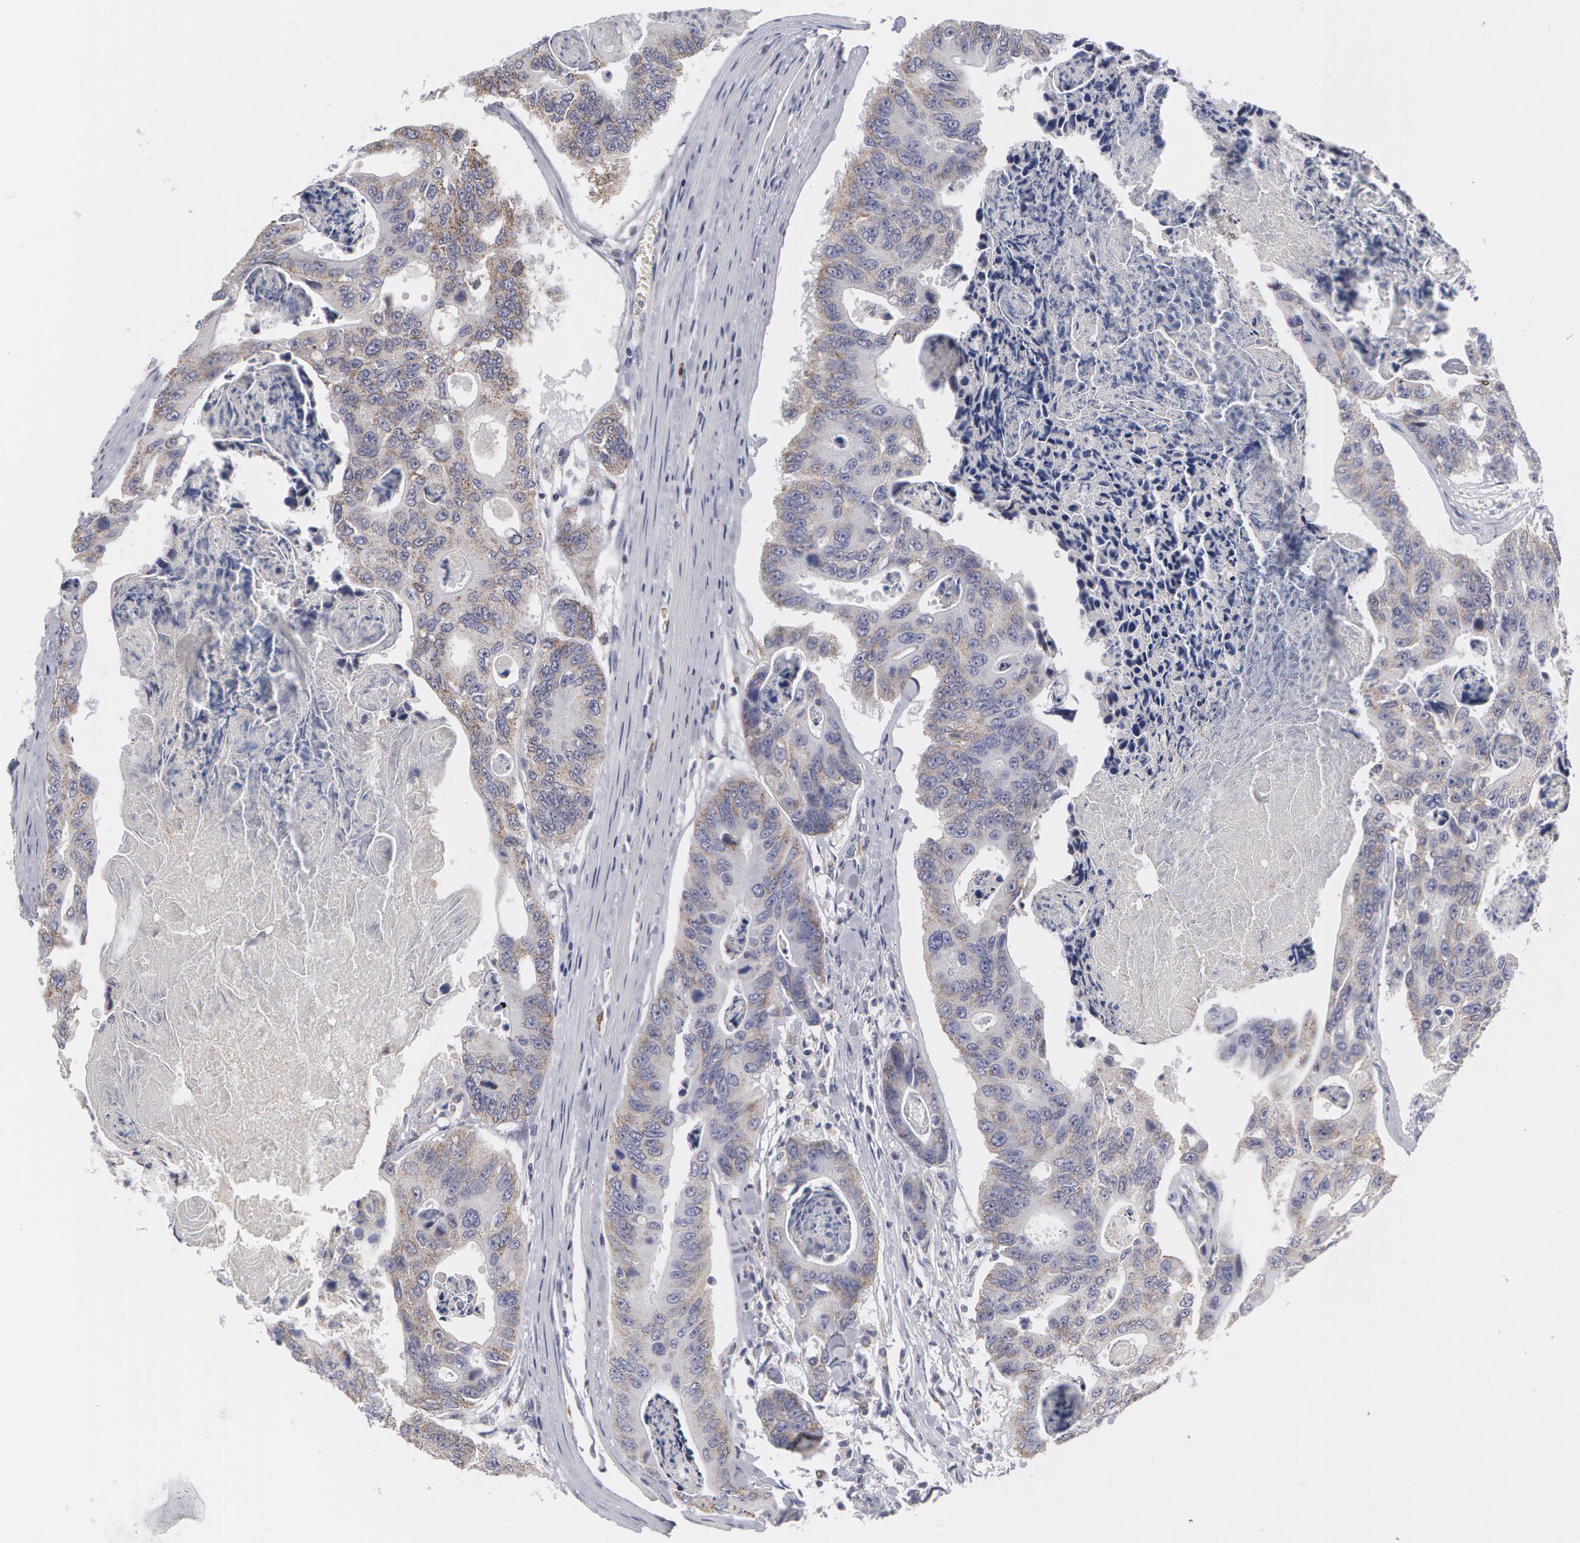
{"staining": {"intensity": "weak", "quantity": ">75%", "location": "cytoplasmic/membranous"}, "tissue": "colorectal cancer", "cell_type": "Tumor cells", "image_type": "cancer", "snomed": [{"axis": "morphology", "description": "Adenocarcinoma, NOS"}, {"axis": "topography", "description": "Colon"}], "caption": "High-magnification brightfield microscopy of colorectal adenocarcinoma stained with DAB (brown) and counterstained with hematoxylin (blue). tumor cells exhibit weak cytoplasmic/membranous staining is appreciated in about>75% of cells.", "gene": "CAT", "patient": {"sex": "female", "age": 86}}